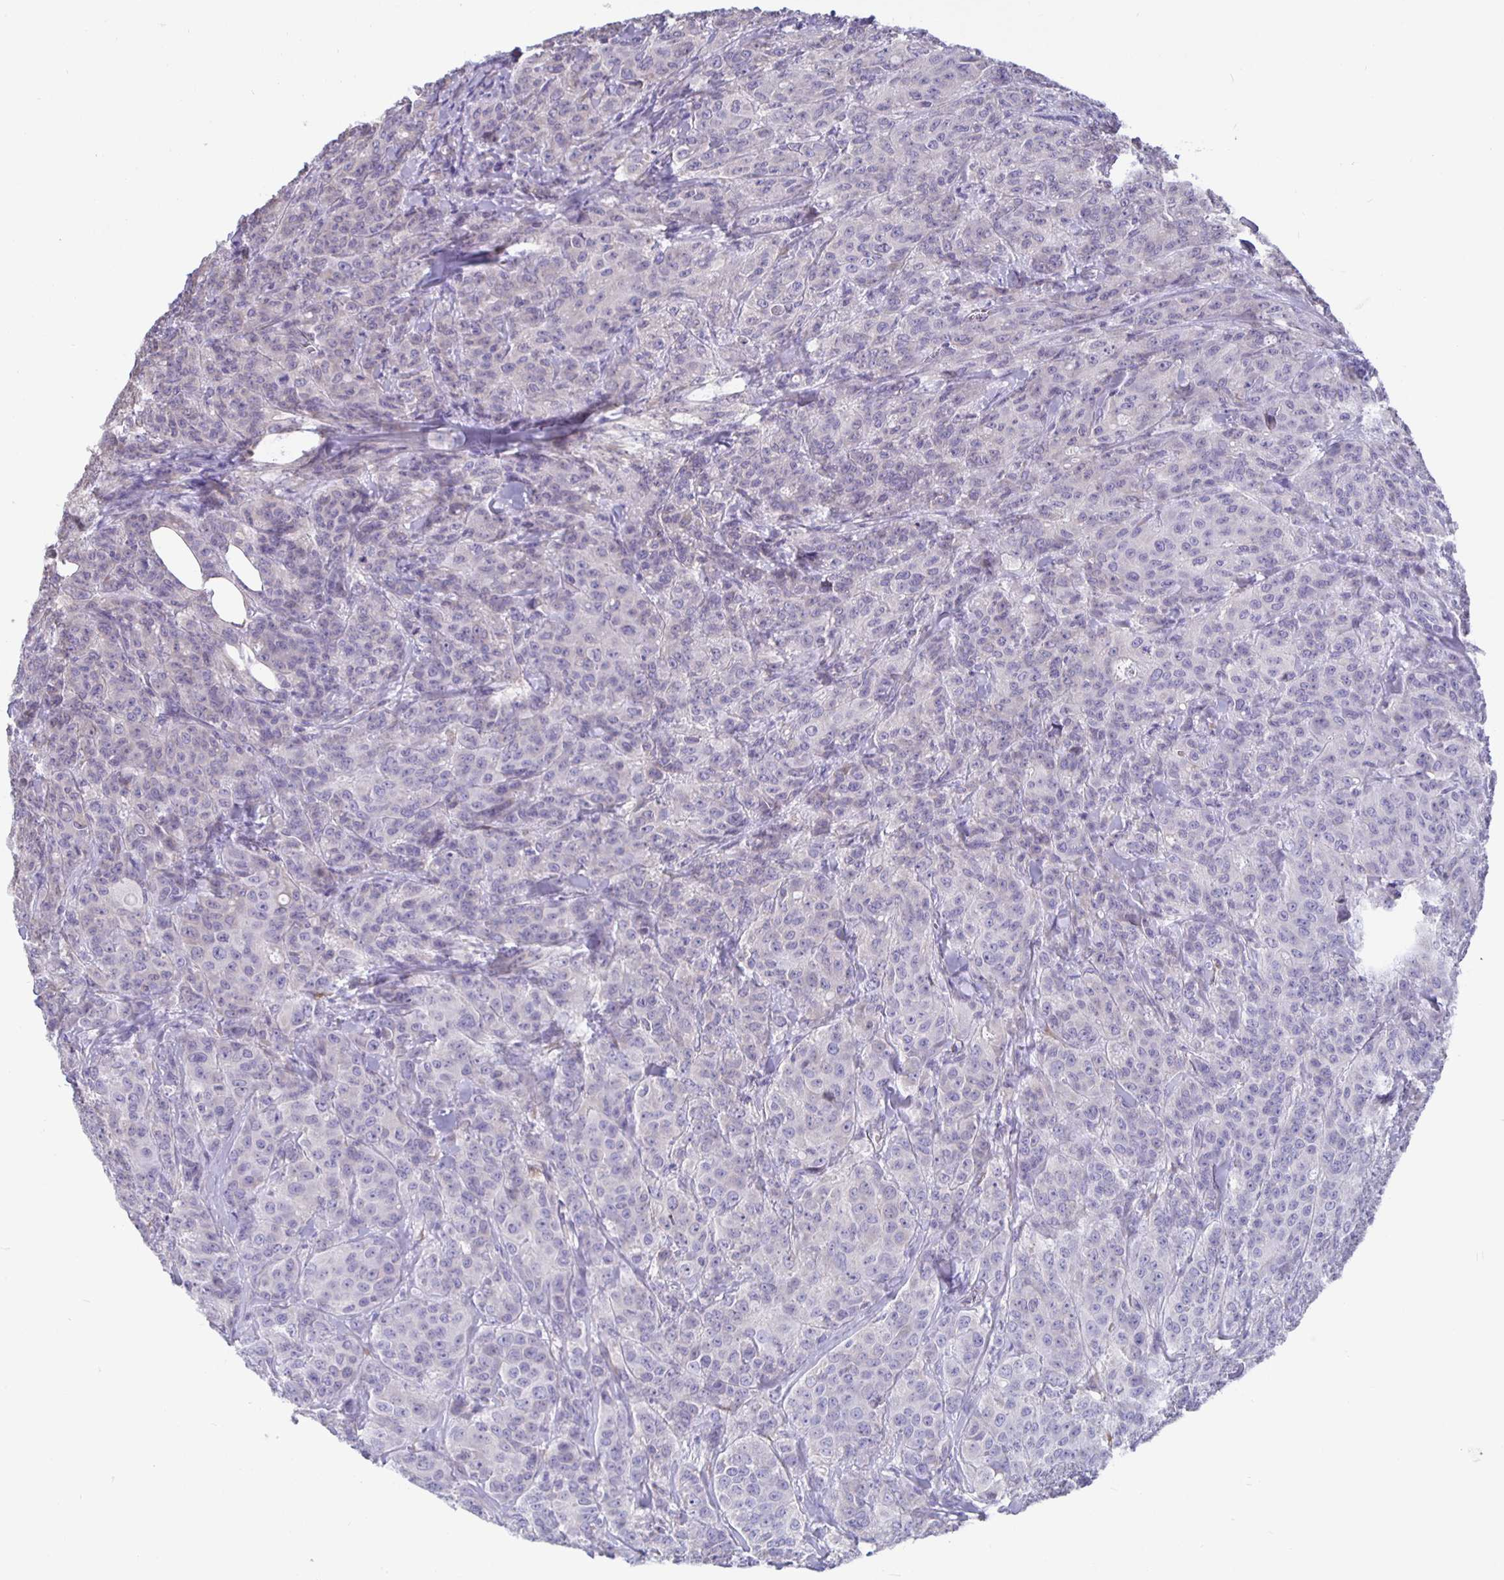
{"staining": {"intensity": "negative", "quantity": "none", "location": "none"}, "tissue": "breast cancer", "cell_type": "Tumor cells", "image_type": "cancer", "snomed": [{"axis": "morphology", "description": "Normal tissue, NOS"}, {"axis": "morphology", "description": "Duct carcinoma"}, {"axis": "topography", "description": "Breast"}], "caption": "Breast cancer (infiltrating ductal carcinoma) stained for a protein using IHC displays no staining tumor cells.", "gene": "DNAI2", "patient": {"sex": "female", "age": 43}}